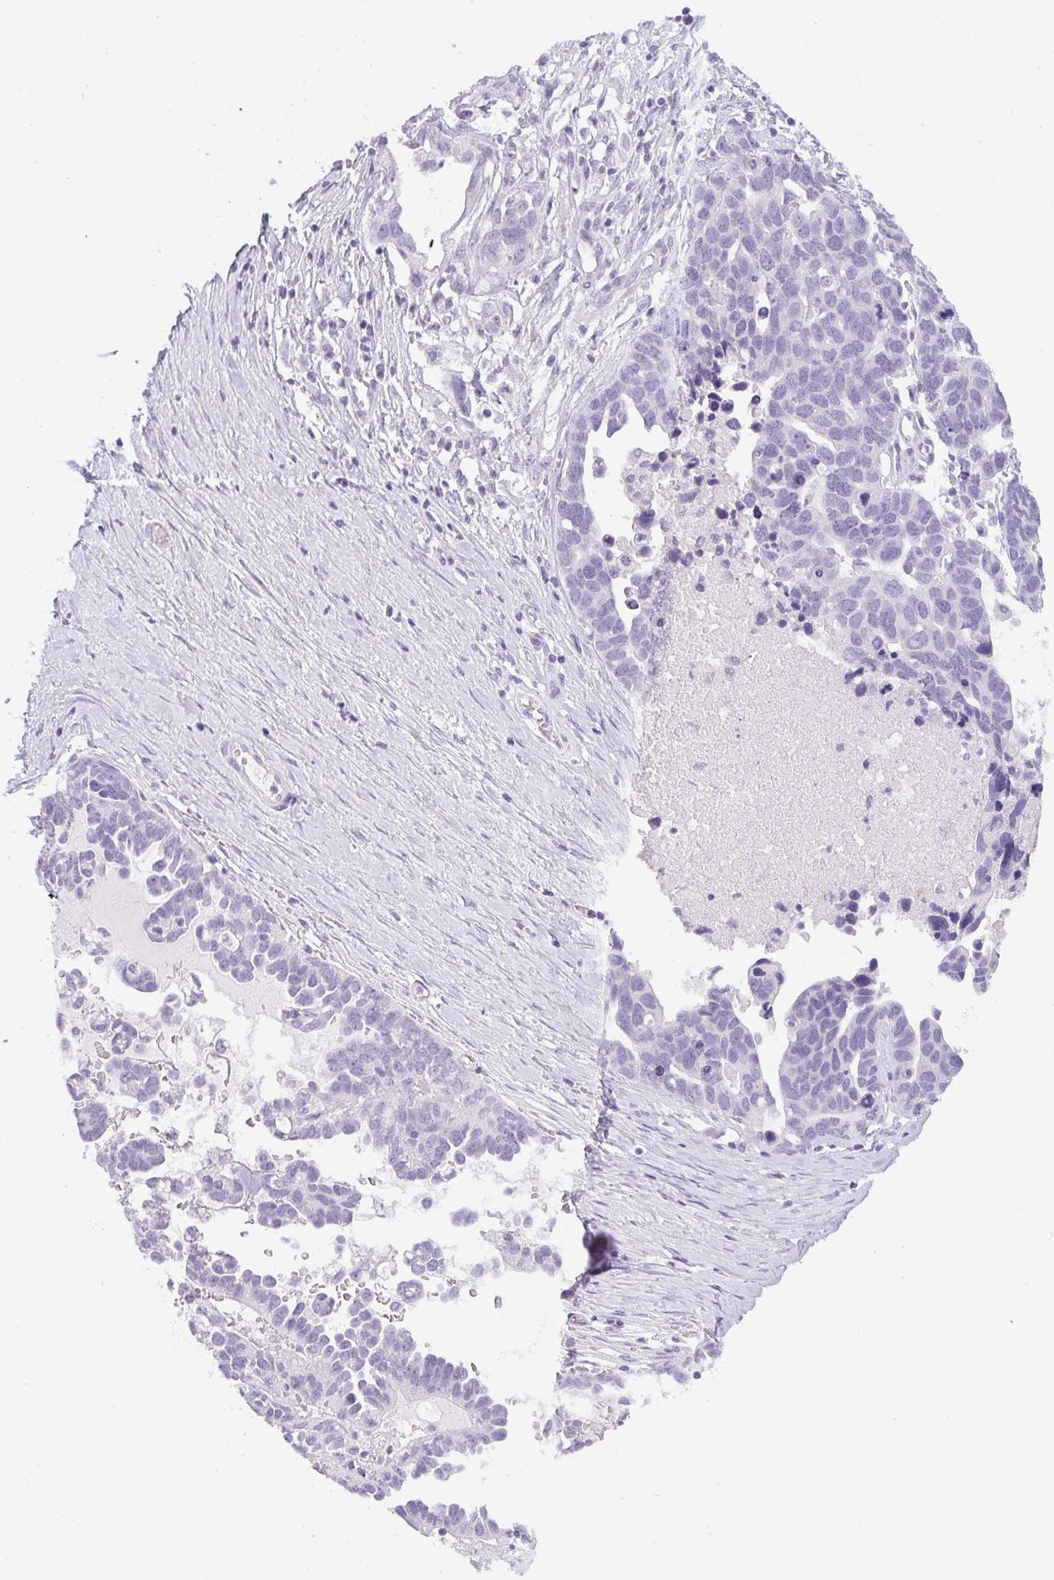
{"staining": {"intensity": "negative", "quantity": "none", "location": "none"}, "tissue": "ovarian cancer", "cell_type": "Tumor cells", "image_type": "cancer", "snomed": [{"axis": "morphology", "description": "Cystadenocarcinoma, serous, NOS"}, {"axis": "topography", "description": "Ovary"}], "caption": "A high-resolution histopathology image shows immunohistochemistry (IHC) staining of serous cystadenocarcinoma (ovarian), which displays no significant positivity in tumor cells.", "gene": "LPAR4", "patient": {"sex": "female", "age": 54}}